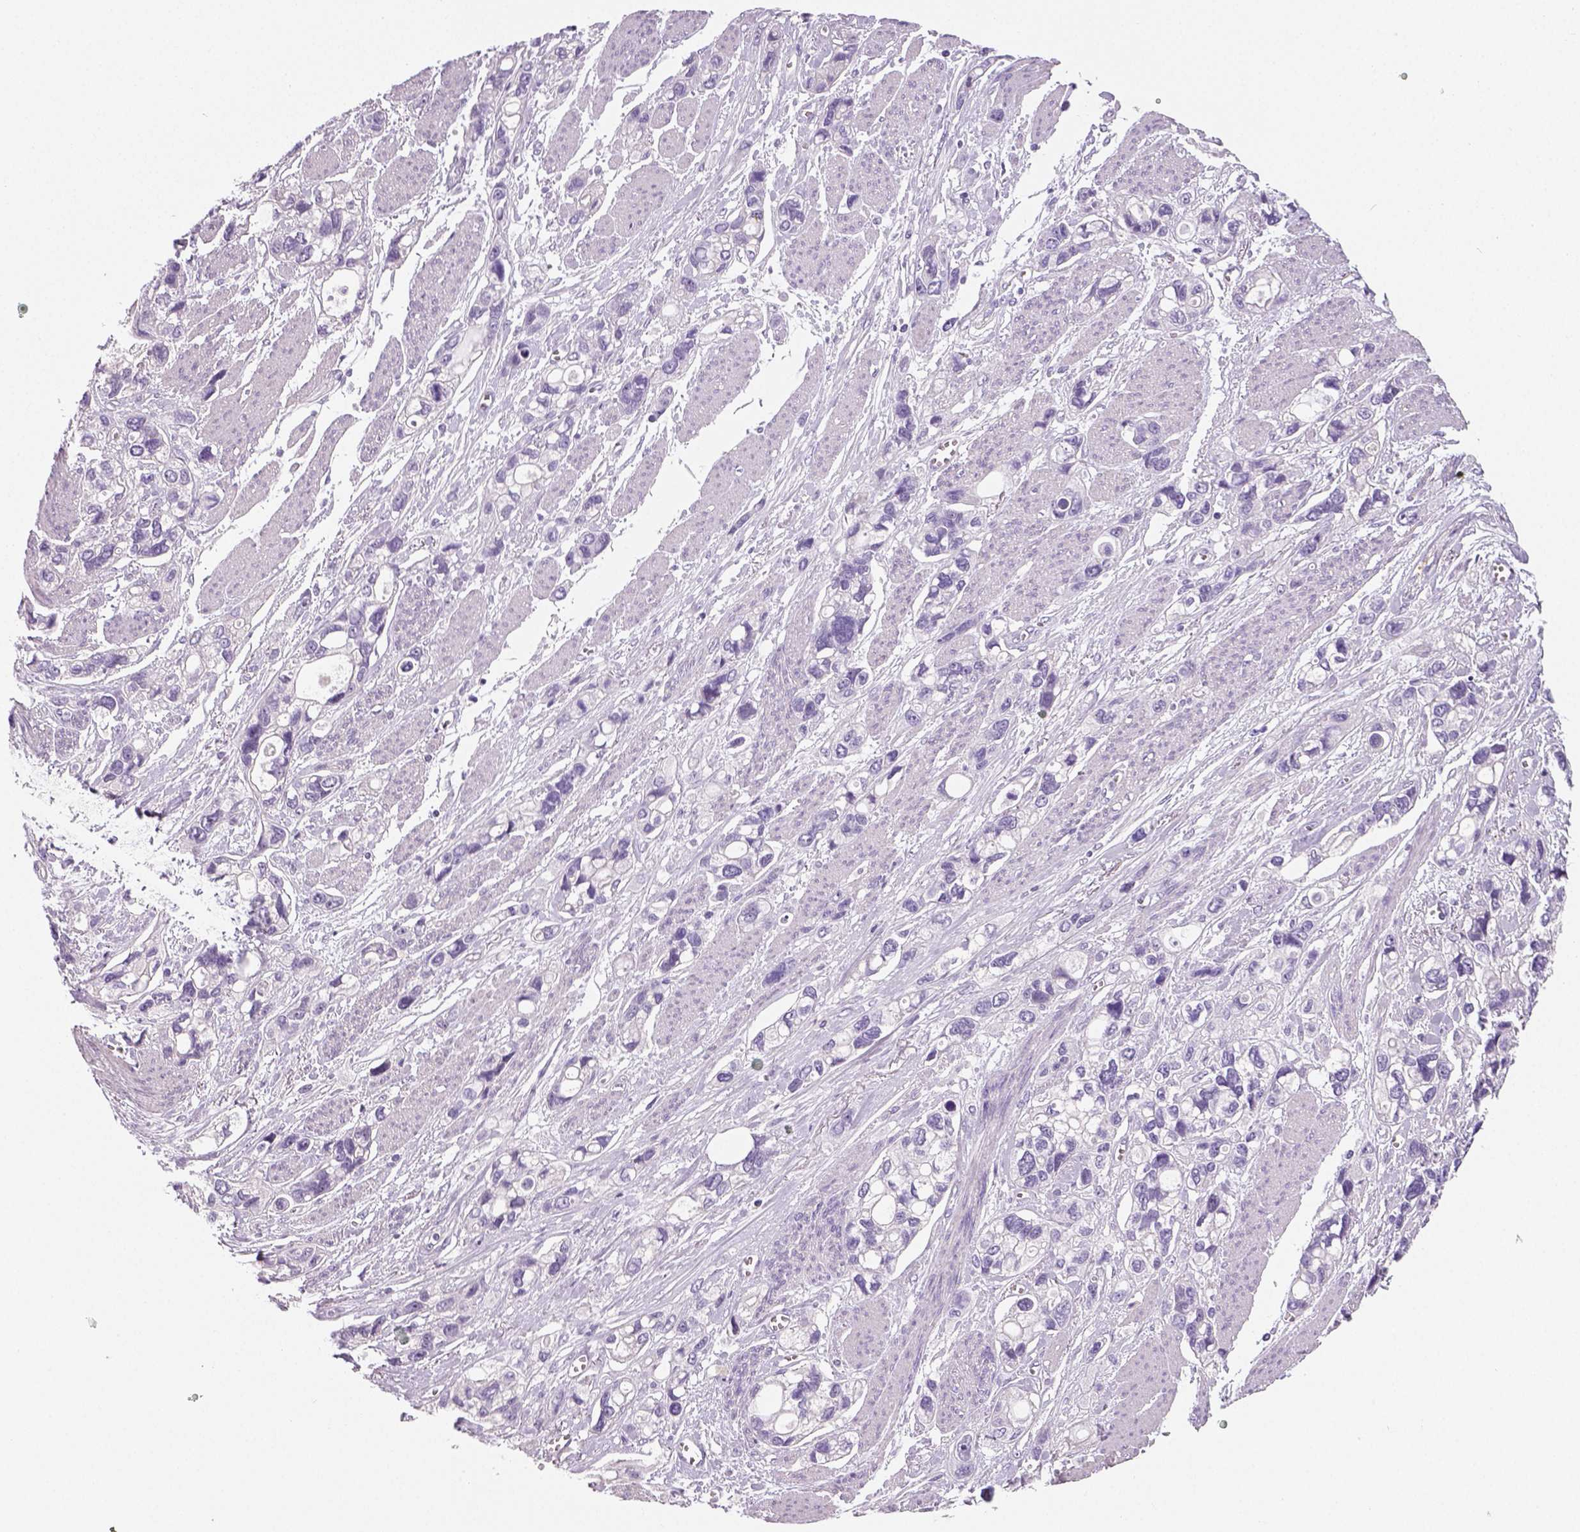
{"staining": {"intensity": "negative", "quantity": "none", "location": "none"}, "tissue": "stomach cancer", "cell_type": "Tumor cells", "image_type": "cancer", "snomed": [{"axis": "morphology", "description": "Adenocarcinoma, NOS"}, {"axis": "topography", "description": "Stomach, upper"}], "caption": "Tumor cells are negative for protein expression in human stomach cancer. (Stains: DAB IHC with hematoxylin counter stain, Microscopy: brightfield microscopy at high magnification).", "gene": "TSPAN7", "patient": {"sex": "female", "age": 81}}